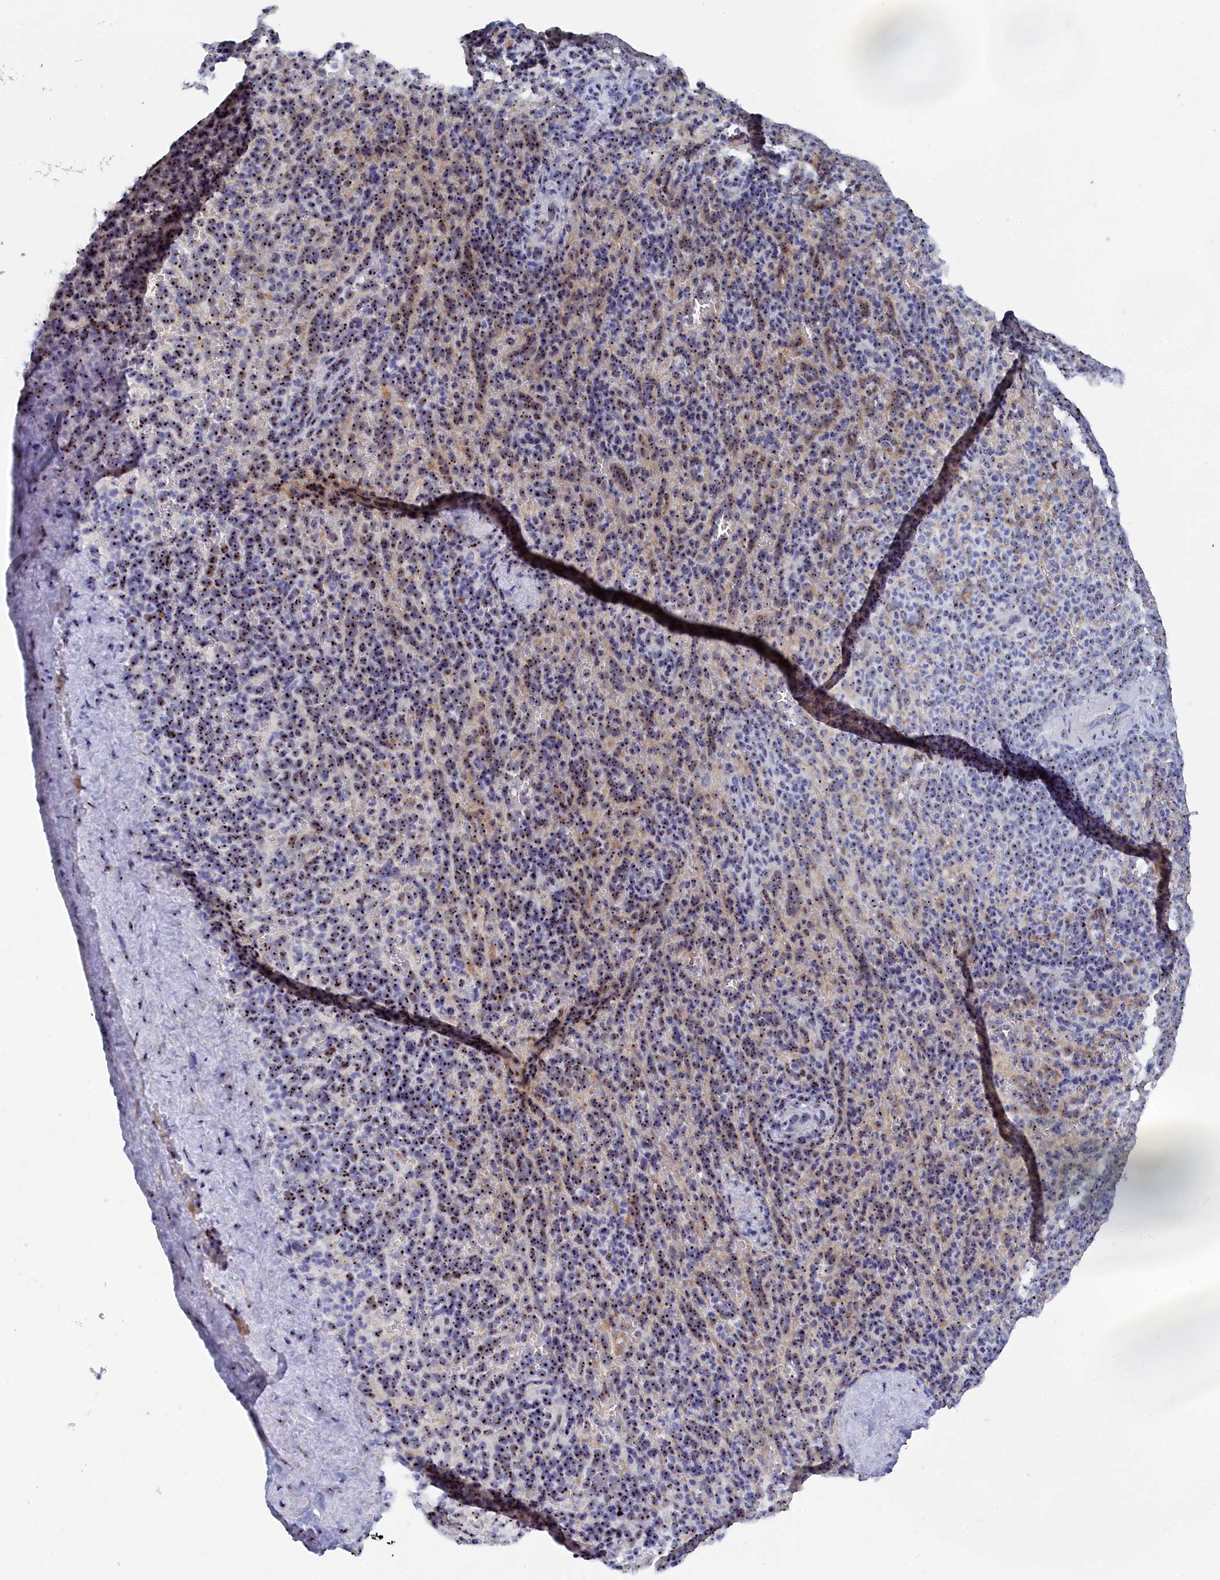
{"staining": {"intensity": "moderate", "quantity": "25%-75%", "location": "nuclear"}, "tissue": "spleen", "cell_type": "Cells in red pulp", "image_type": "normal", "snomed": [{"axis": "morphology", "description": "Normal tissue, NOS"}, {"axis": "topography", "description": "Spleen"}], "caption": "The image exhibits staining of benign spleen, revealing moderate nuclear protein staining (brown color) within cells in red pulp.", "gene": "RSL1D1", "patient": {"sex": "female", "age": 21}}